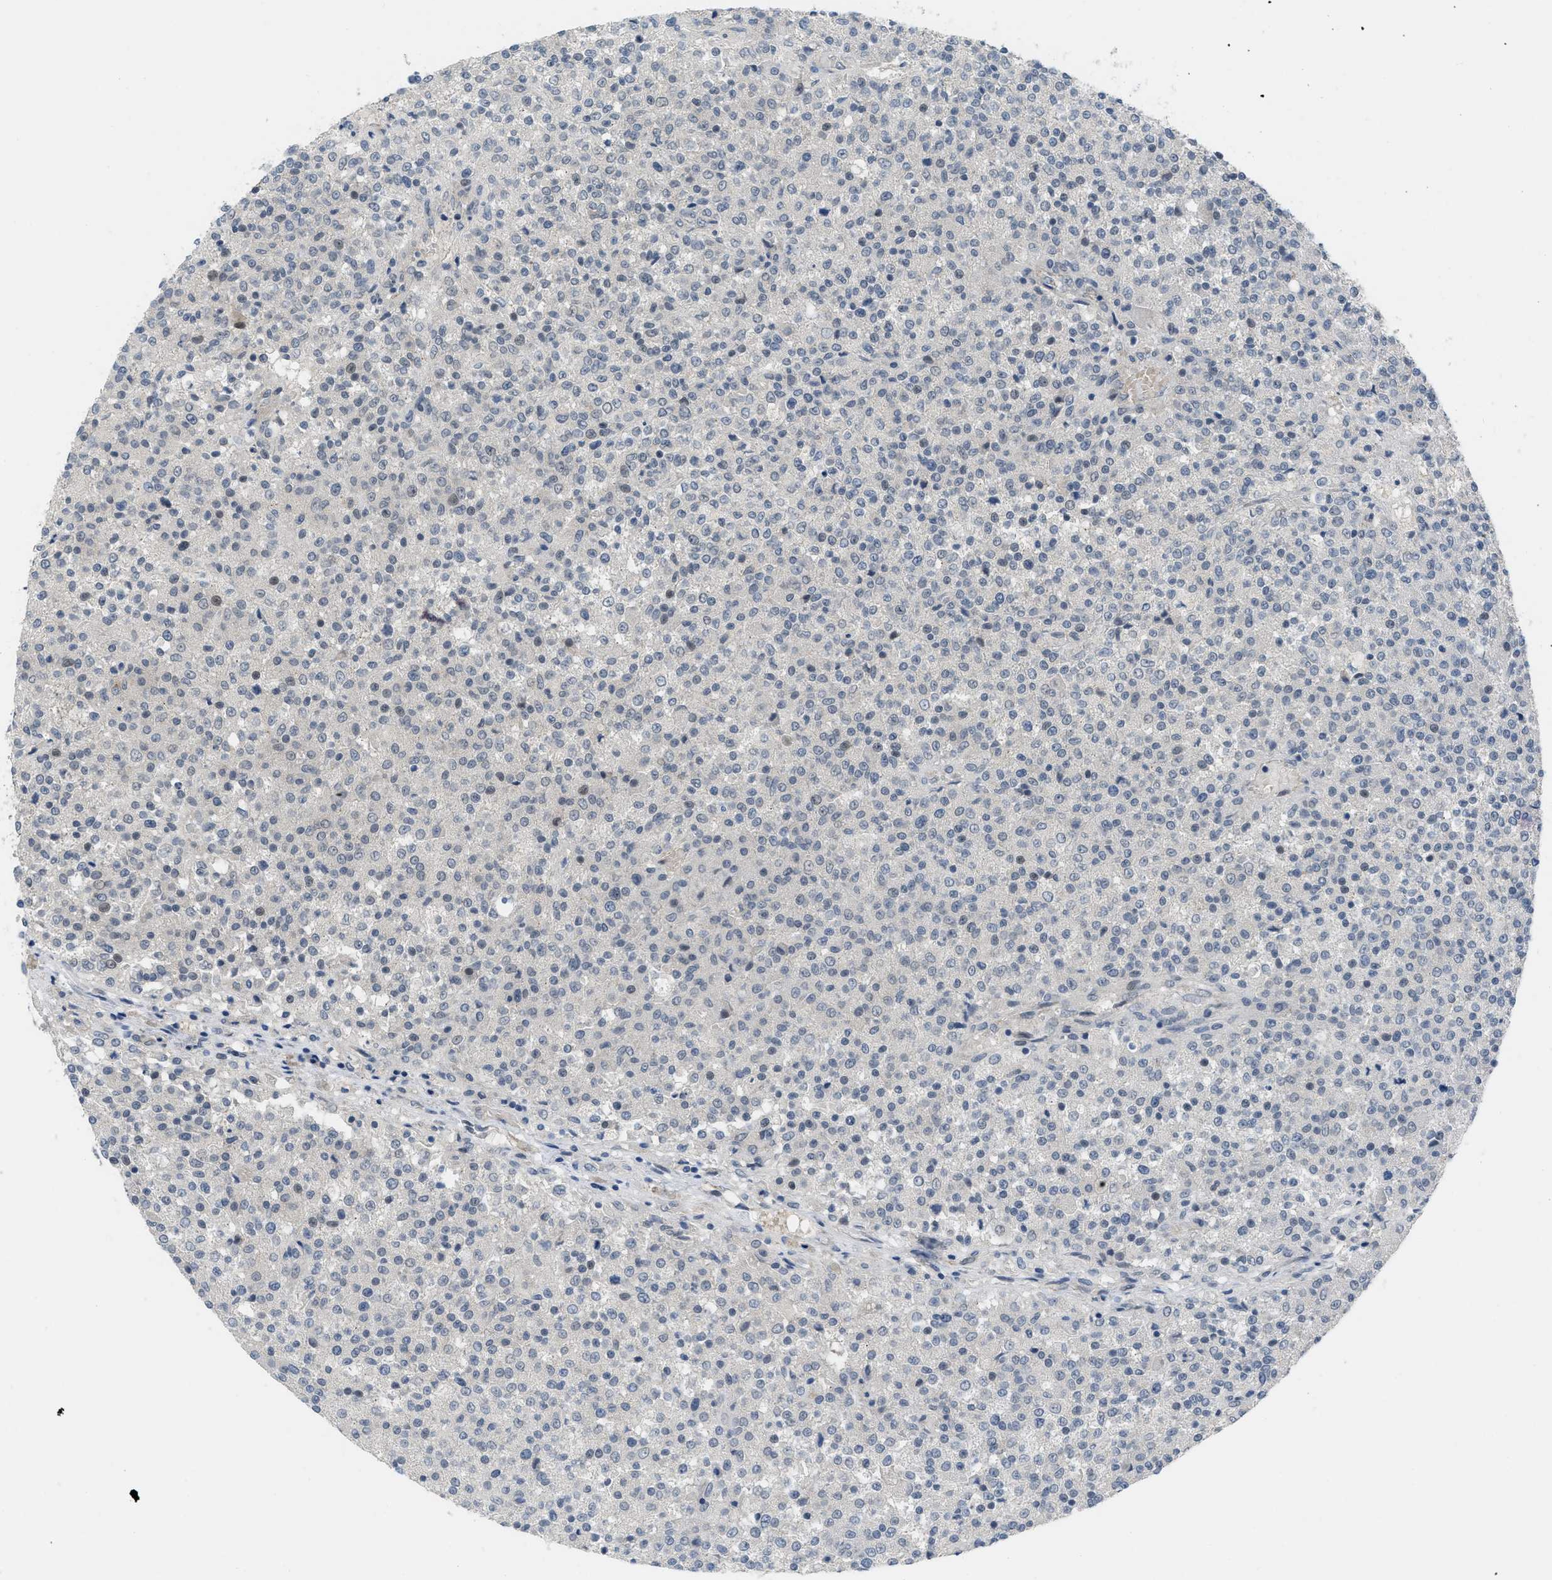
{"staining": {"intensity": "negative", "quantity": "none", "location": "none"}, "tissue": "testis cancer", "cell_type": "Tumor cells", "image_type": "cancer", "snomed": [{"axis": "morphology", "description": "Seminoma, NOS"}, {"axis": "topography", "description": "Testis"}], "caption": "DAB (3,3'-diaminobenzidine) immunohistochemical staining of testis seminoma exhibits no significant positivity in tumor cells.", "gene": "TNFAIP1", "patient": {"sex": "male", "age": 59}}